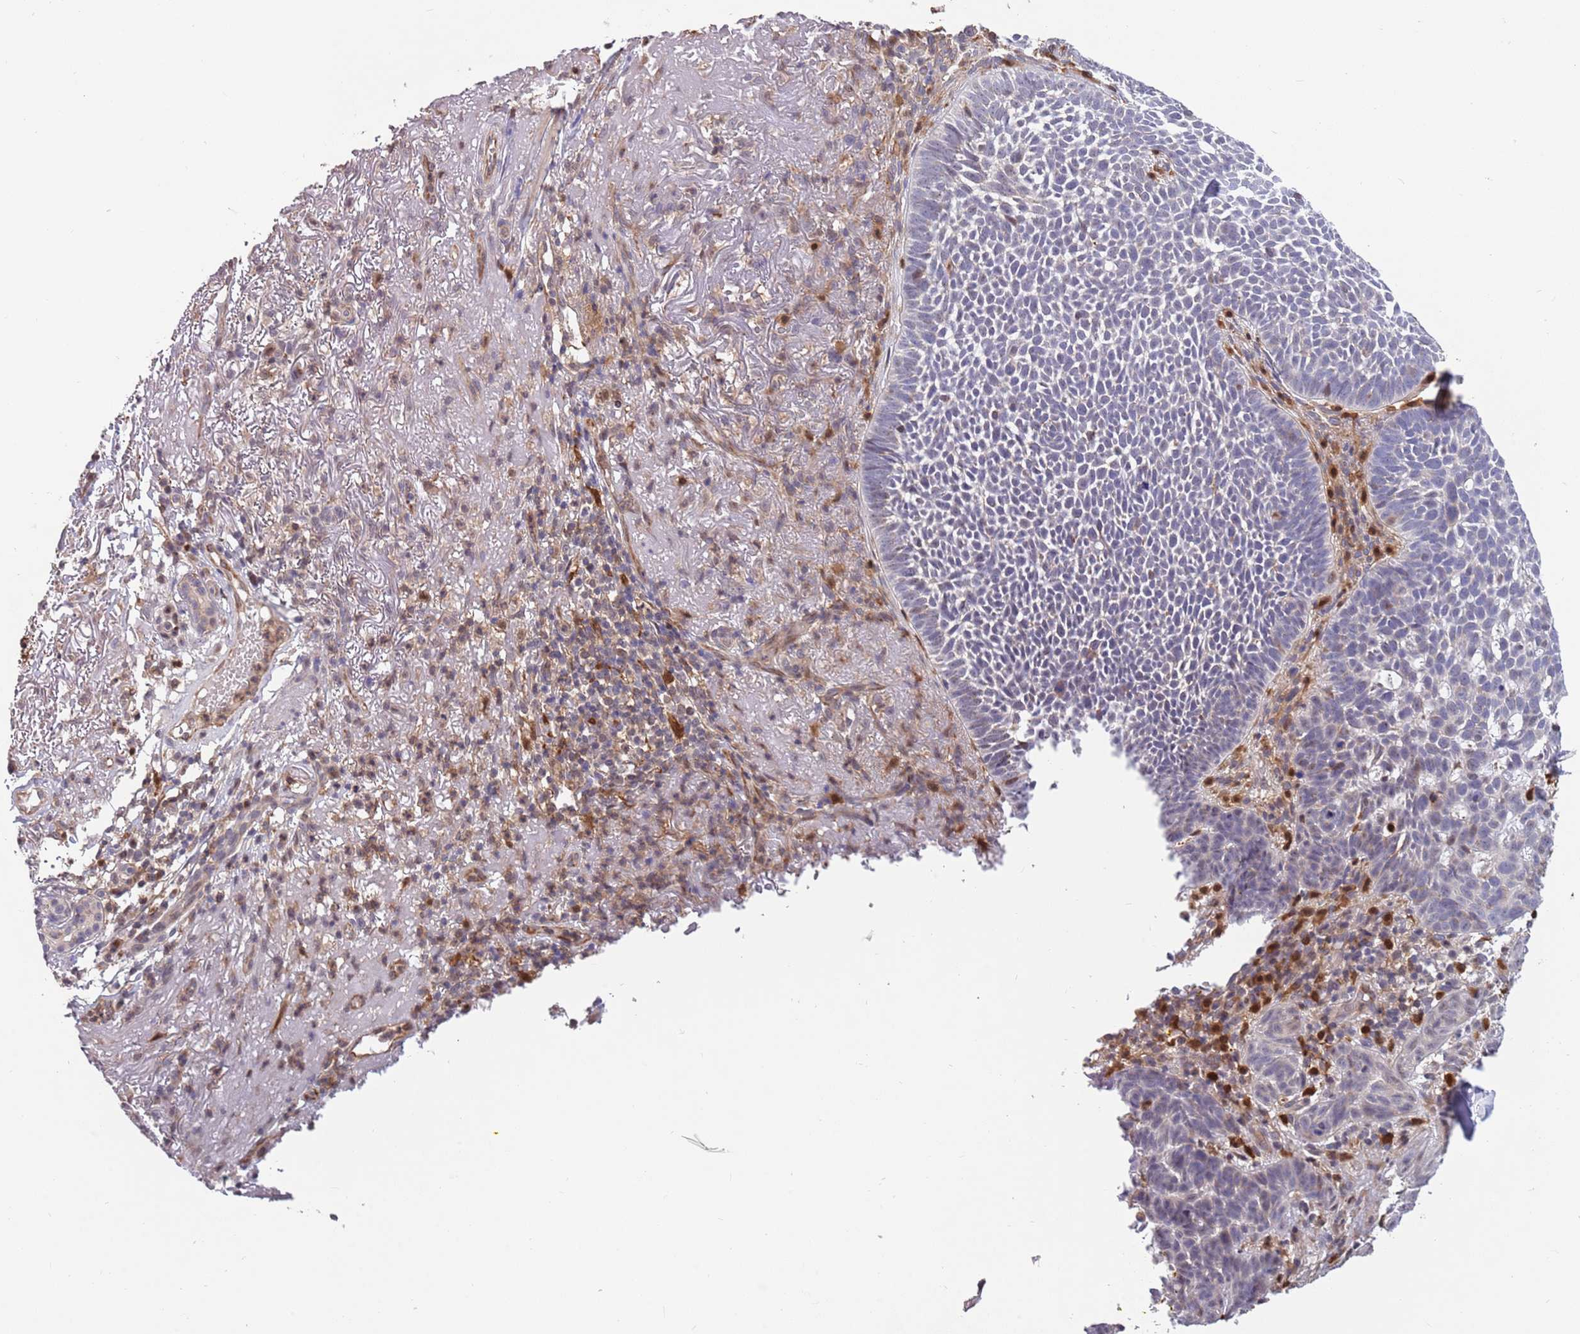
{"staining": {"intensity": "negative", "quantity": "none", "location": "none"}, "tissue": "skin cancer", "cell_type": "Tumor cells", "image_type": "cancer", "snomed": [{"axis": "morphology", "description": "Basal cell carcinoma"}, {"axis": "topography", "description": "Skin"}], "caption": "Immunohistochemistry (IHC) micrograph of neoplastic tissue: human skin basal cell carcinoma stained with DAB (3,3'-diaminobenzidine) displays no significant protein positivity in tumor cells.", "gene": "CCNJL", "patient": {"sex": "female", "age": 78}}